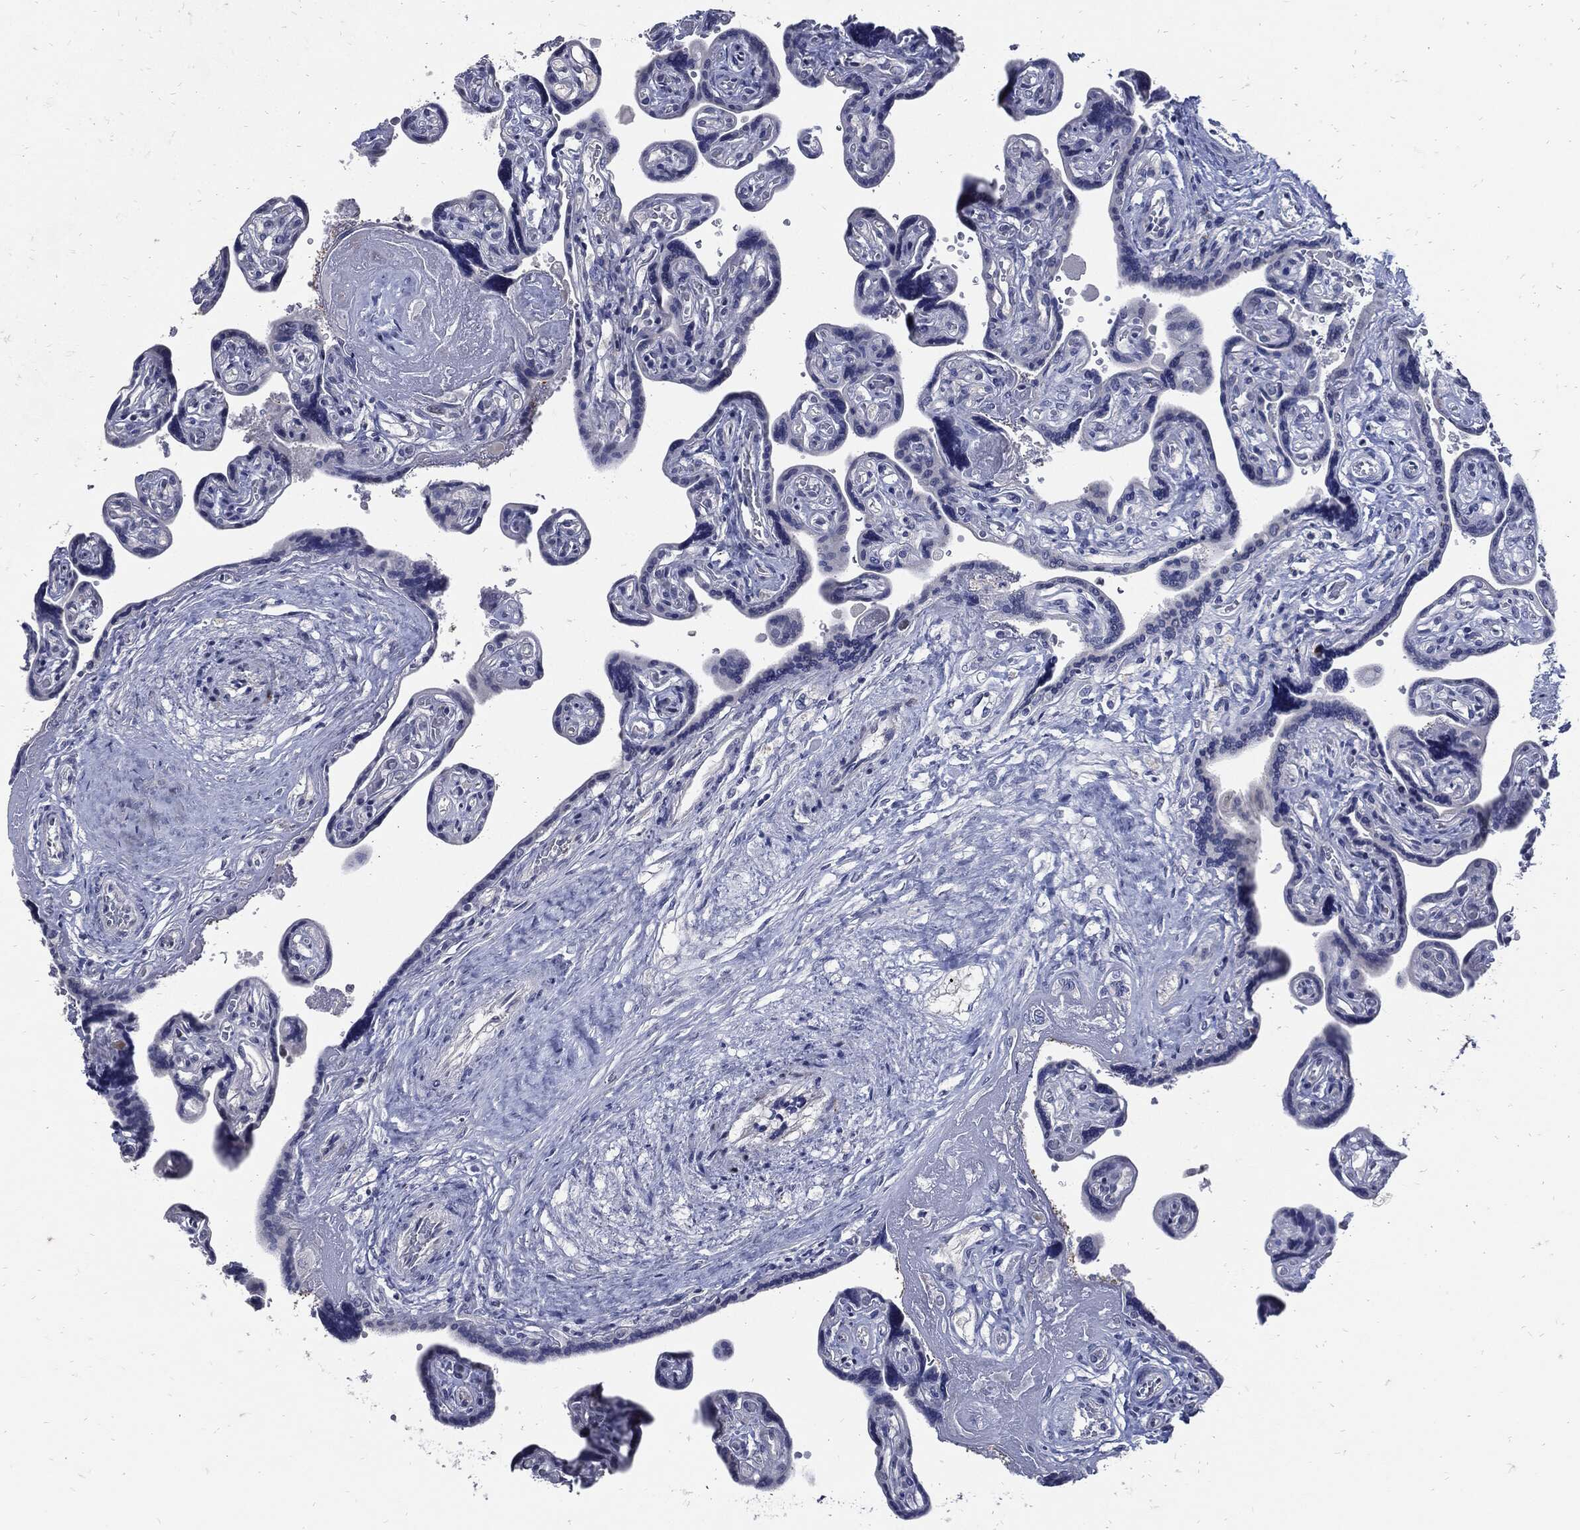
{"staining": {"intensity": "strong", "quantity": ">75%", "location": "nuclear"}, "tissue": "placenta", "cell_type": "Decidual cells", "image_type": "normal", "snomed": [{"axis": "morphology", "description": "Normal tissue, NOS"}, {"axis": "topography", "description": "Placenta"}], "caption": "Human placenta stained for a protein (brown) shows strong nuclear positive positivity in about >75% of decidual cells.", "gene": "NBN", "patient": {"sex": "female", "age": 32}}